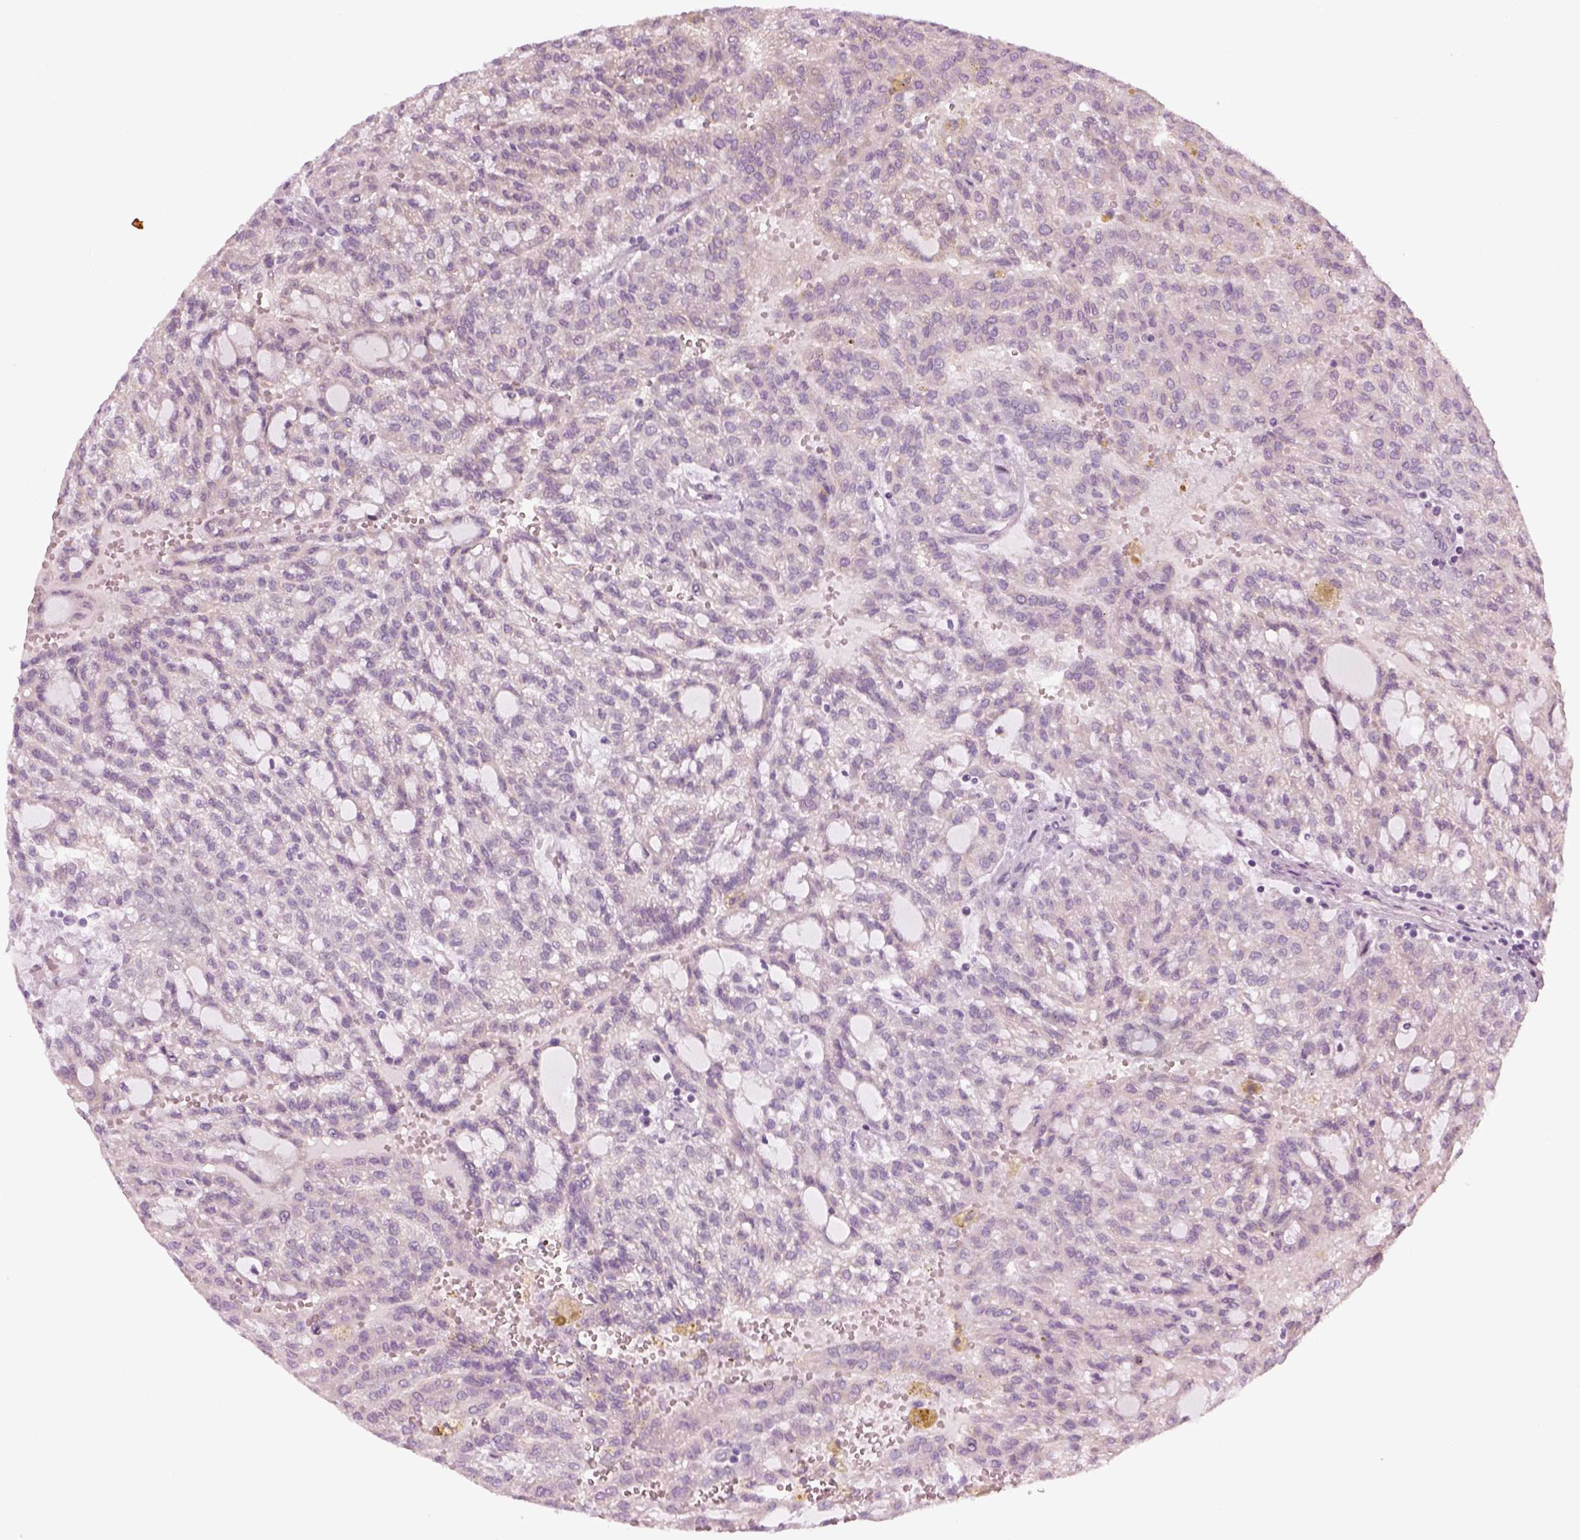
{"staining": {"intensity": "negative", "quantity": "none", "location": "none"}, "tissue": "renal cancer", "cell_type": "Tumor cells", "image_type": "cancer", "snomed": [{"axis": "morphology", "description": "Adenocarcinoma, NOS"}, {"axis": "topography", "description": "Kidney"}], "caption": "Tumor cells are negative for protein expression in human renal adenocarcinoma.", "gene": "LRRIQ3", "patient": {"sex": "male", "age": 63}}